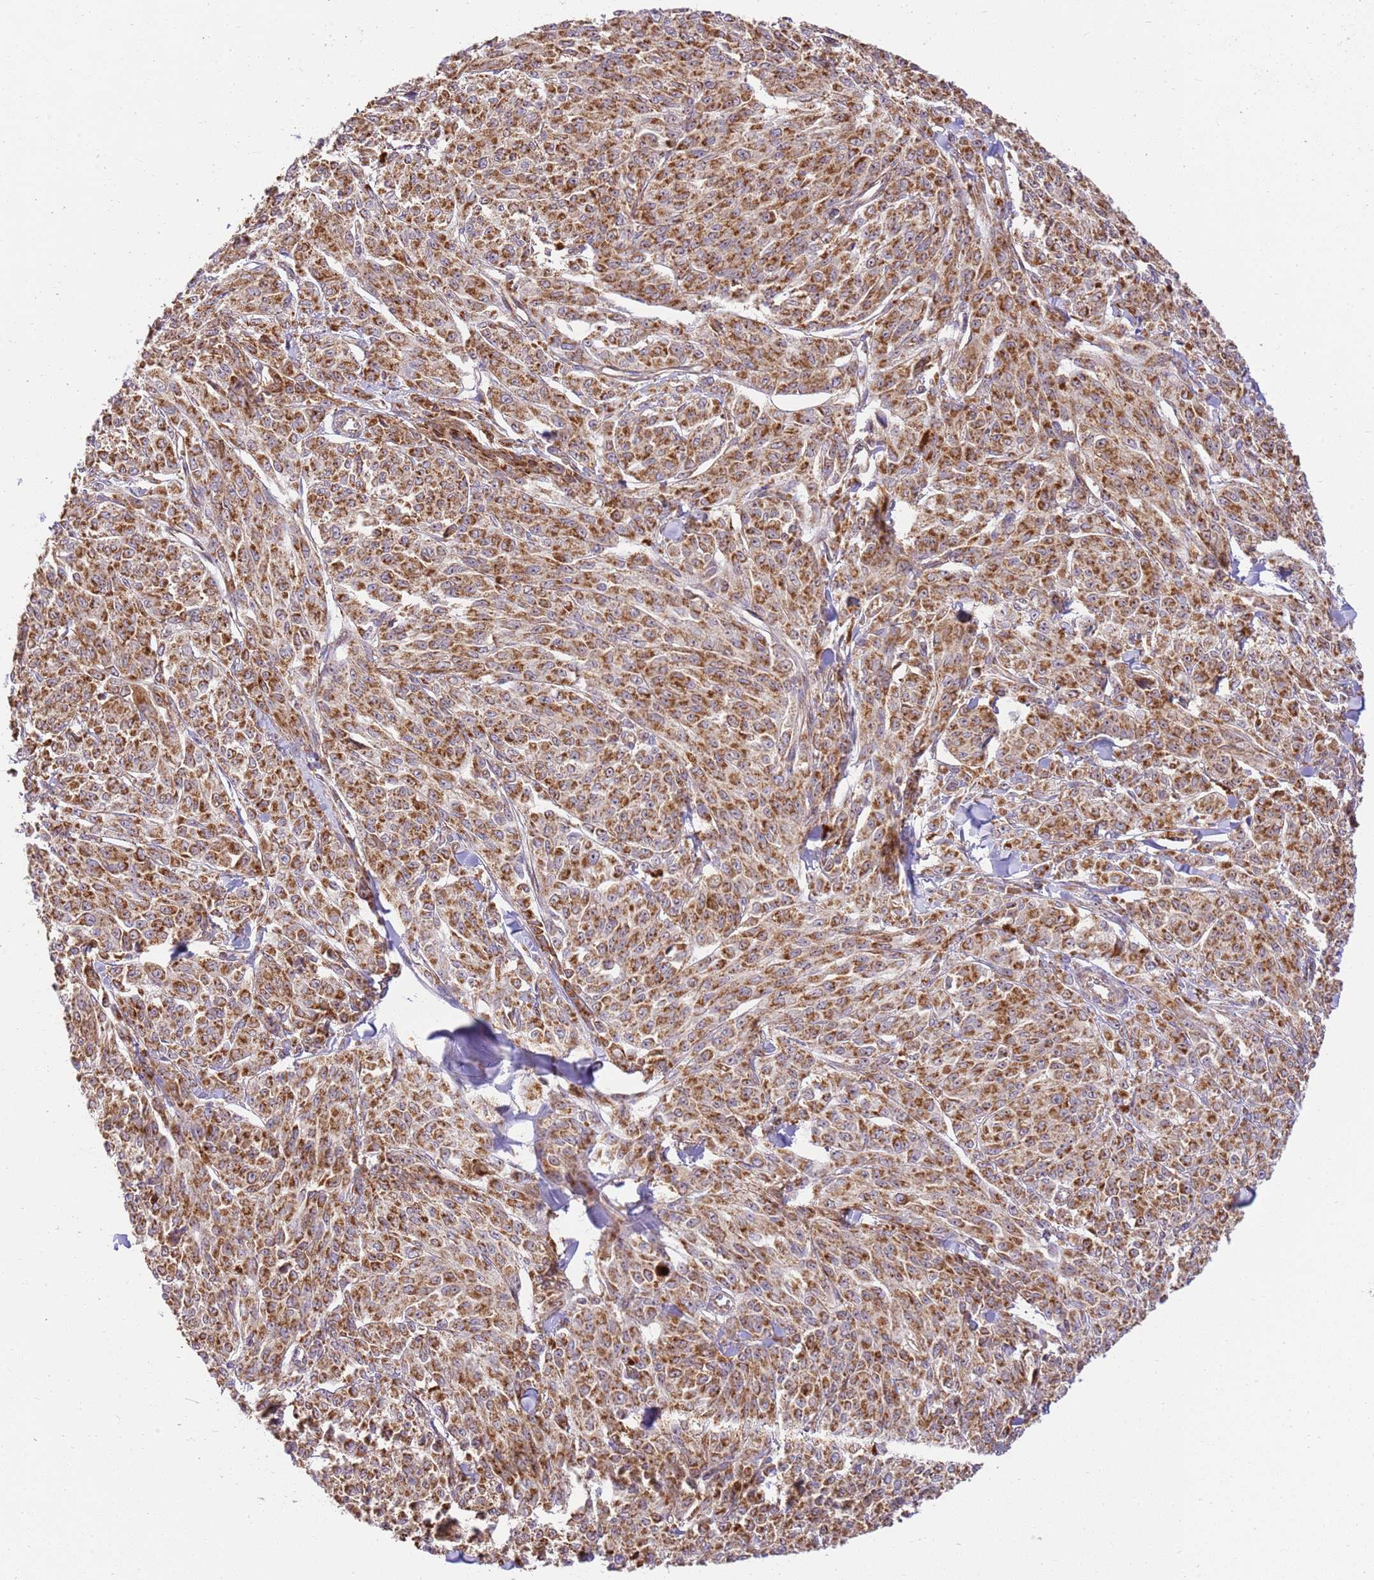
{"staining": {"intensity": "moderate", "quantity": ">75%", "location": "cytoplasmic/membranous"}, "tissue": "melanoma", "cell_type": "Tumor cells", "image_type": "cancer", "snomed": [{"axis": "morphology", "description": "Malignant melanoma, NOS"}, {"axis": "topography", "description": "Skin"}], "caption": "Protein positivity by immunohistochemistry displays moderate cytoplasmic/membranous staining in about >75% of tumor cells in melanoma.", "gene": "SPATA2L", "patient": {"sex": "female", "age": 52}}